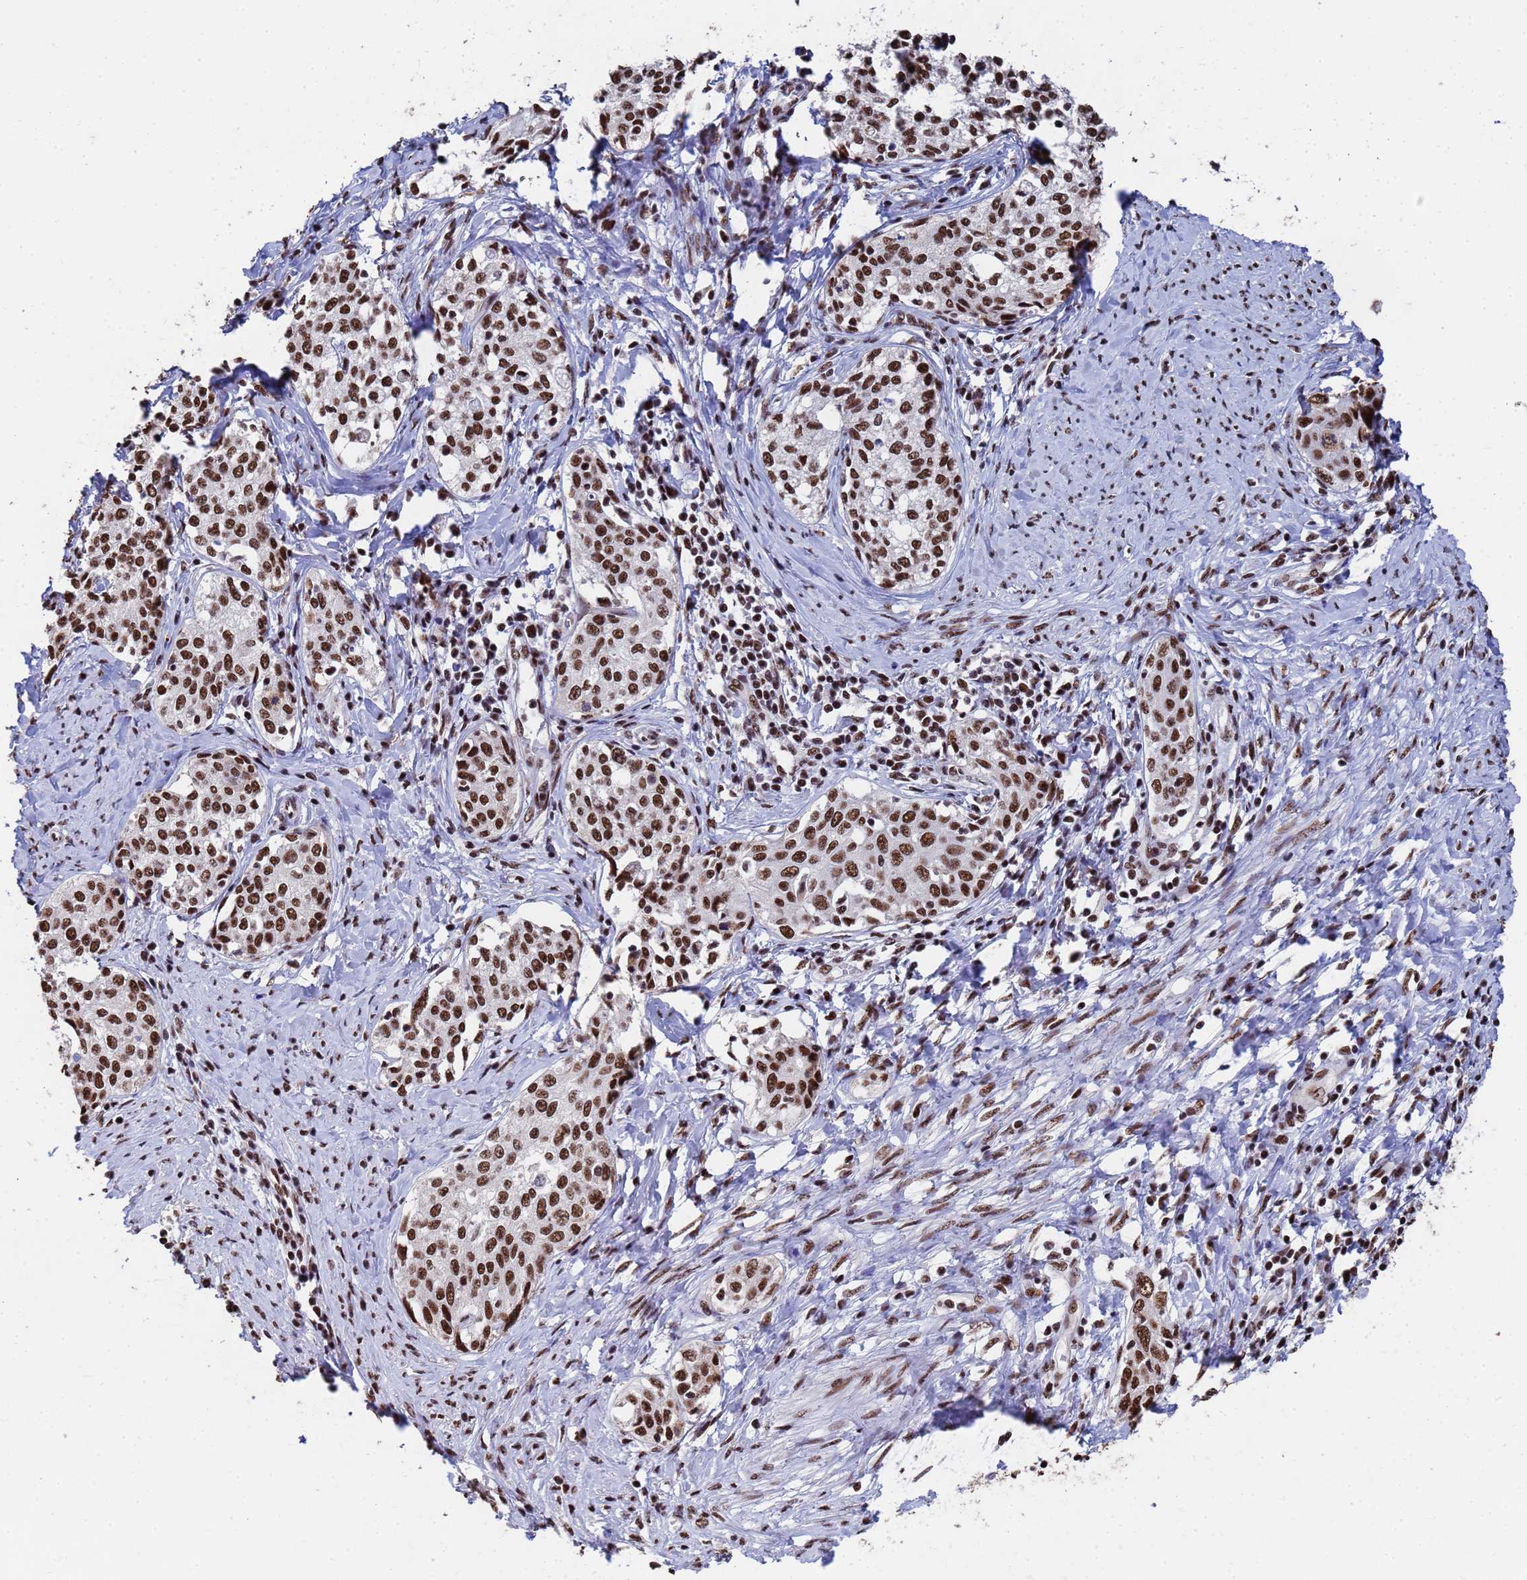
{"staining": {"intensity": "strong", "quantity": ">75%", "location": "nuclear"}, "tissue": "cervical cancer", "cell_type": "Tumor cells", "image_type": "cancer", "snomed": [{"axis": "morphology", "description": "Squamous cell carcinoma, NOS"}, {"axis": "morphology", "description": "Adenocarcinoma, NOS"}, {"axis": "topography", "description": "Cervix"}], "caption": "Immunohistochemical staining of cervical cancer (adenocarcinoma) demonstrates high levels of strong nuclear protein positivity in approximately >75% of tumor cells.", "gene": "SF3B2", "patient": {"sex": "female", "age": 52}}